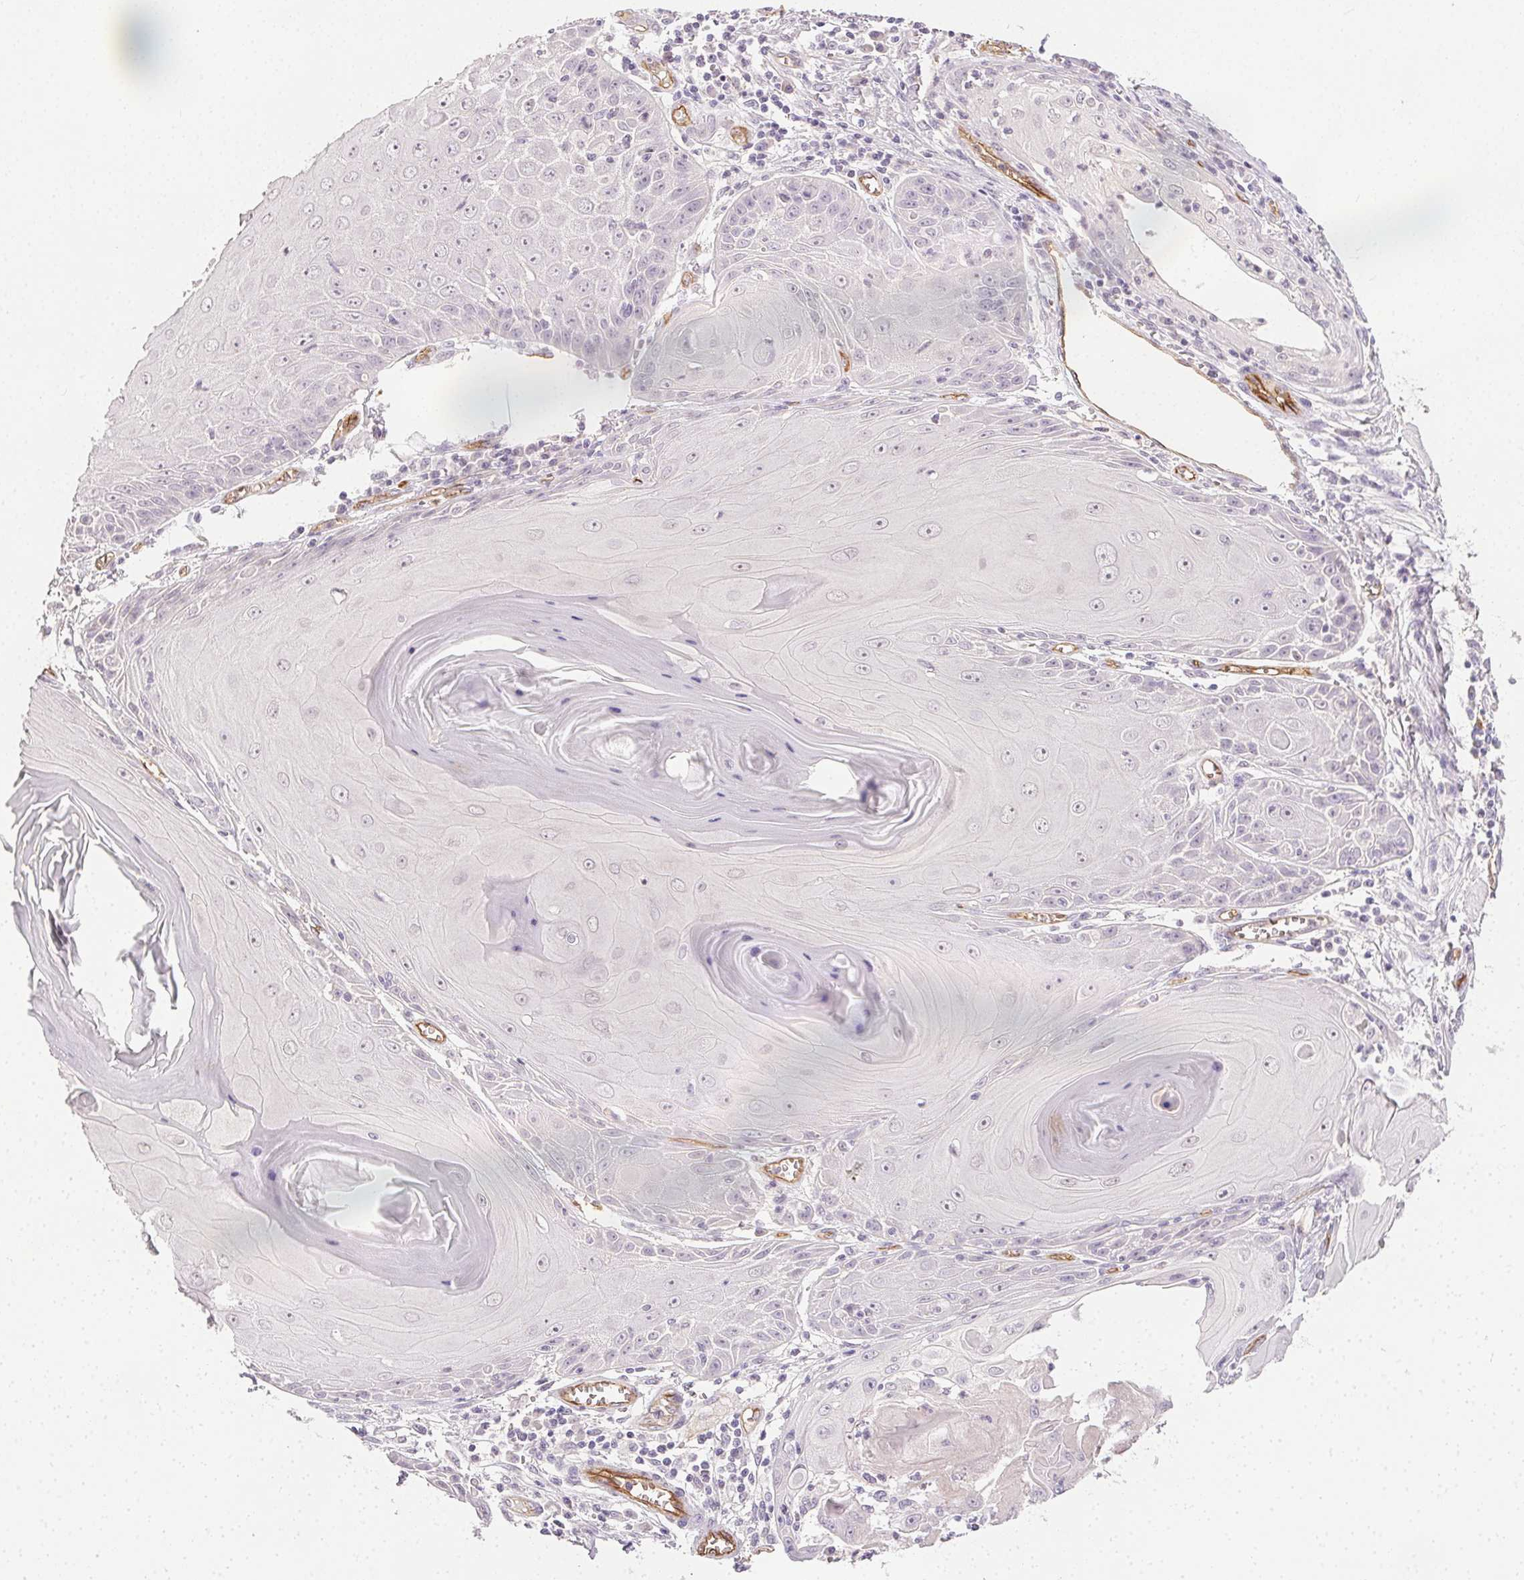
{"staining": {"intensity": "negative", "quantity": "none", "location": "none"}, "tissue": "skin cancer", "cell_type": "Tumor cells", "image_type": "cancer", "snomed": [{"axis": "morphology", "description": "Squamous cell carcinoma, NOS"}, {"axis": "topography", "description": "Skin"}, {"axis": "topography", "description": "Vulva"}], "caption": "DAB immunohistochemical staining of skin squamous cell carcinoma exhibits no significant staining in tumor cells. (DAB (3,3'-diaminobenzidine) immunohistochemistry with hematoxylin counter stain).", "gene": "PODXL", "patient": {"sex": "female", "age": 85}}